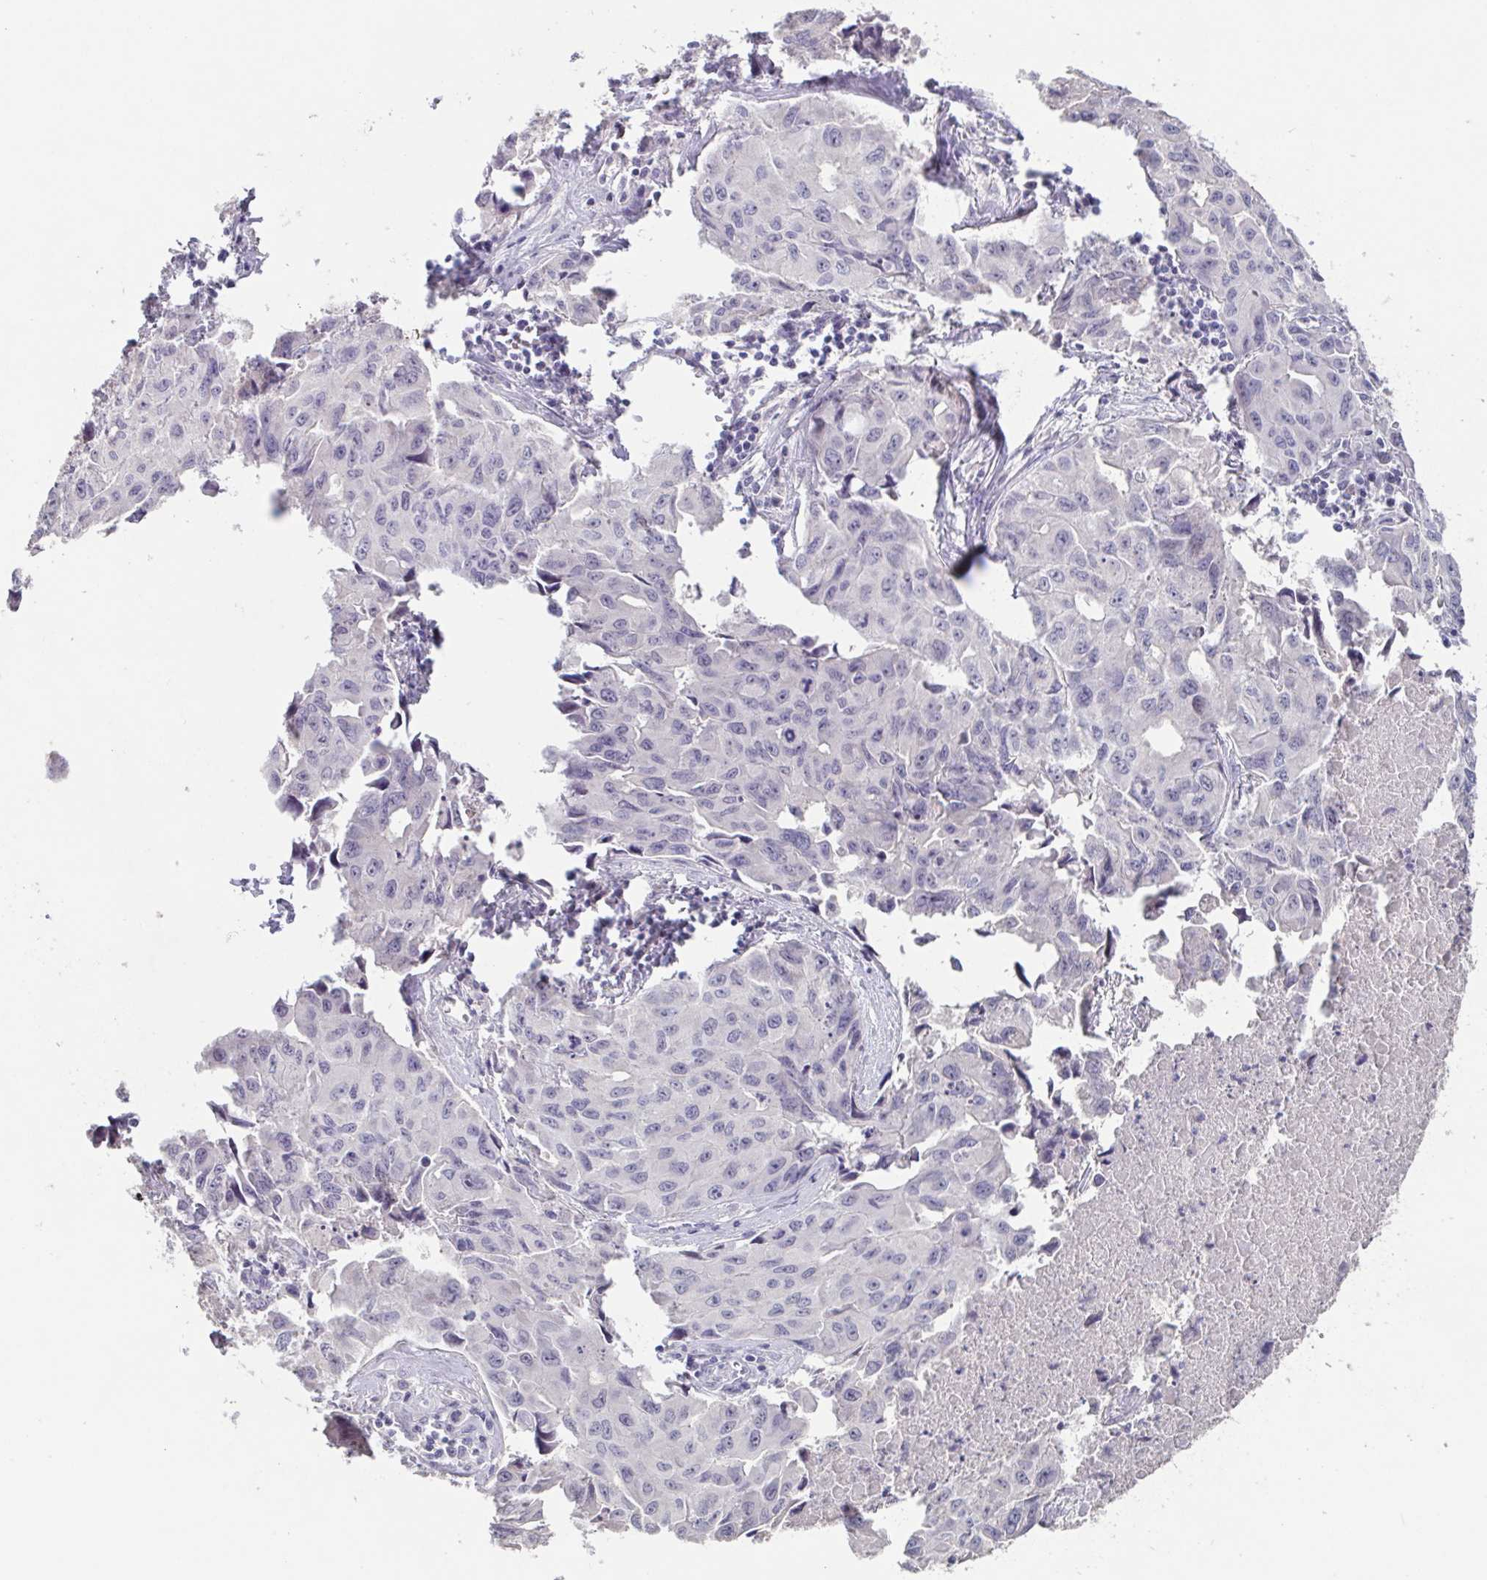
{"staining": {"intensity": "negative", "quantity": "none", "location": "none"}, "tissue": "lung cancer", "cell_type": "Tumor cells", "image_type": "cancer", "snomed": [{"axis": "morphology", "description": "Adenocarcinoma, NOS"}, {"axis": "topography", "description": "Lymph node"}, {"axis": "topography", "description": "Lung"}], "caption": "DAB (3,3'-diaminobenzidine) immunohistochemical staining of lung cancer (adenocarcinoma) demonstrates no significant expression in tumor cells.", "gene": "GHRL", "patient": {"sex": "male", "age": 64}}